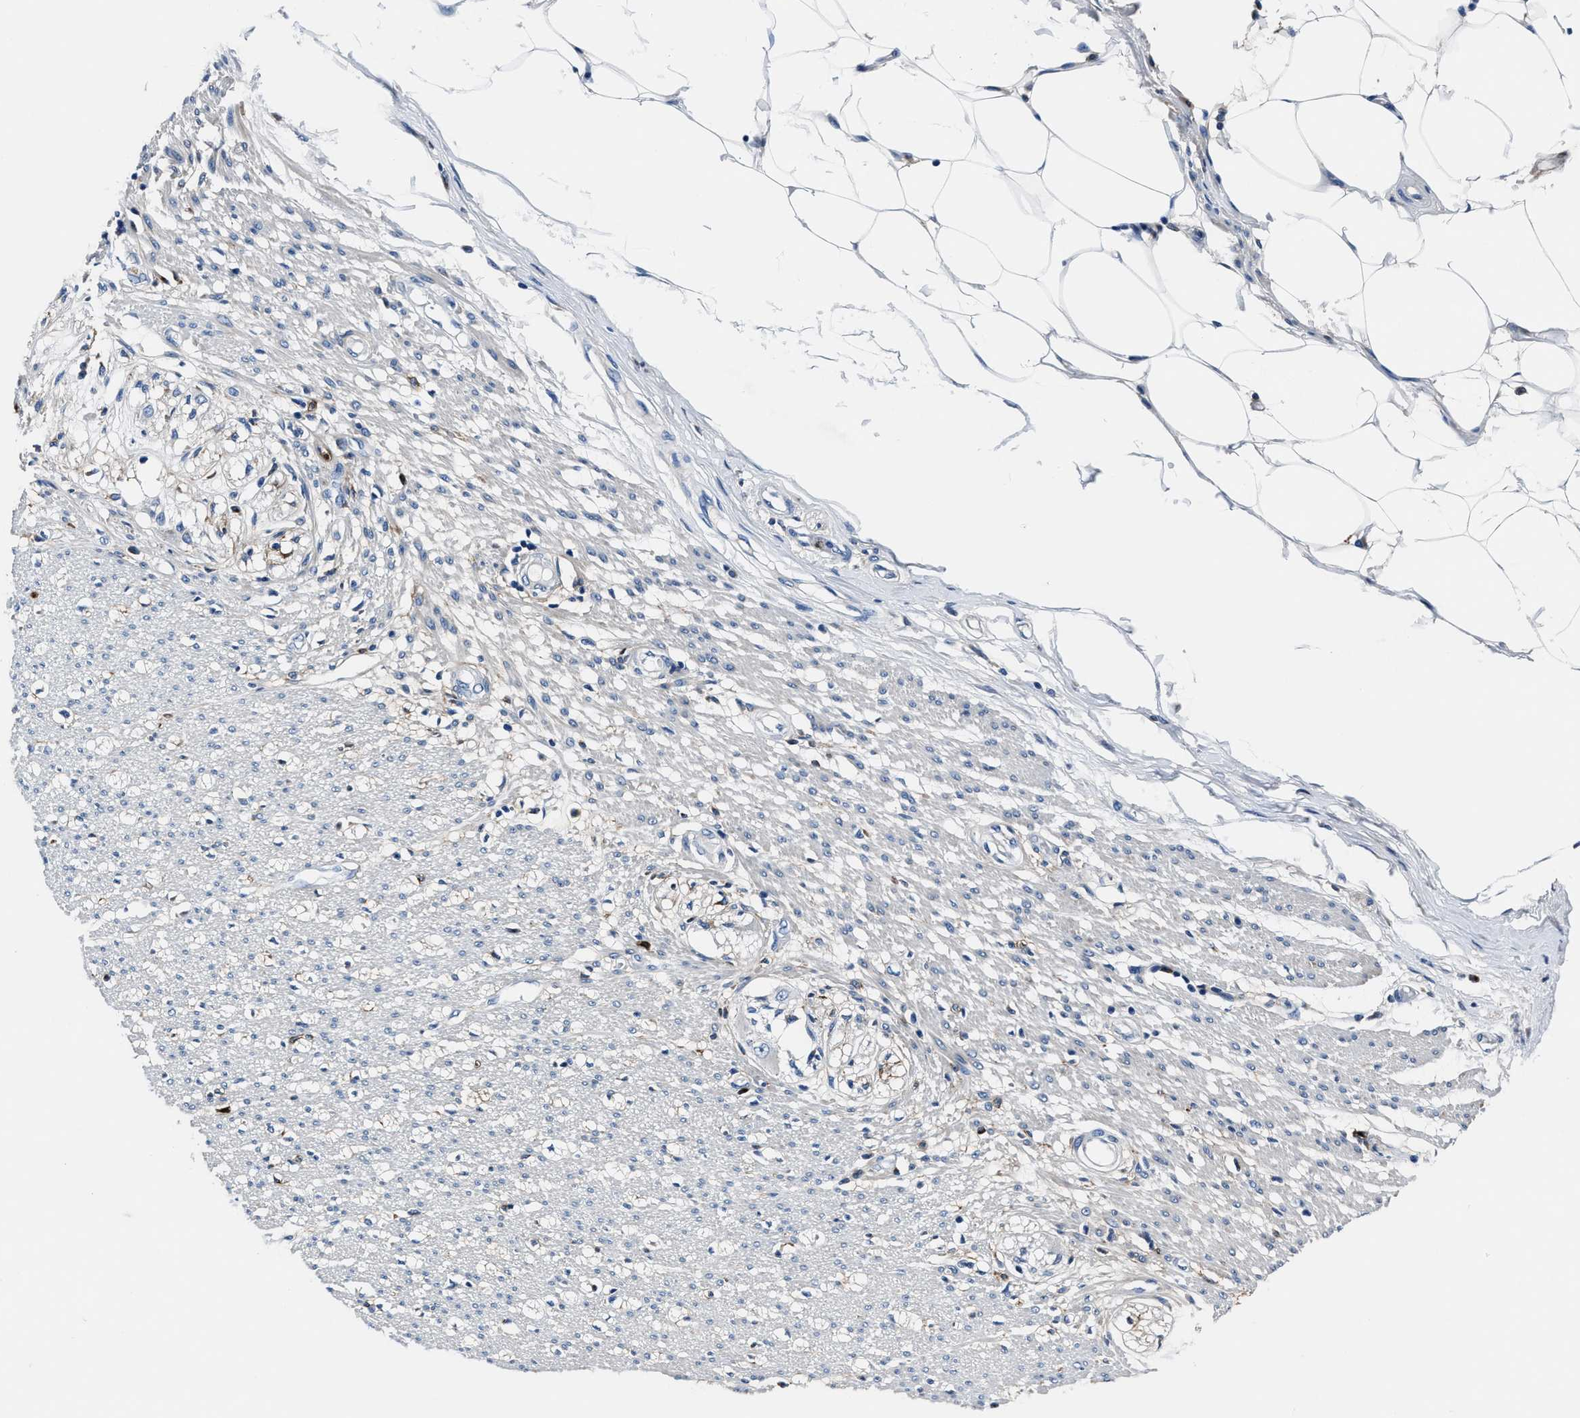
{"staining": {"intensity": "weak", "quantity": "25%-75%", "location": "cytoplasmic/membranous"}, "tissue": "smooth muscle", "cell_type": "Smooth muscle cells", "image_type": "normal", "snomed": [{"axis": "morphology", "description": "Normal tissue, NOS"}, {"axis": "morphology", "description": "Adenocarcinoma, NOS"}, {"axis": "topography", "description": "Colon"}, {"axis": "topography", "description": "Peripheral nerve tissue"}], "caption": "This image reveals IHC staining of normal smooth muscle, with low weak cytoplasmic/membranous staining in about 25%-75% of smooth muscle cells.", "gene": "FGL2", "patient": {"sex": "male", "age": 14}}